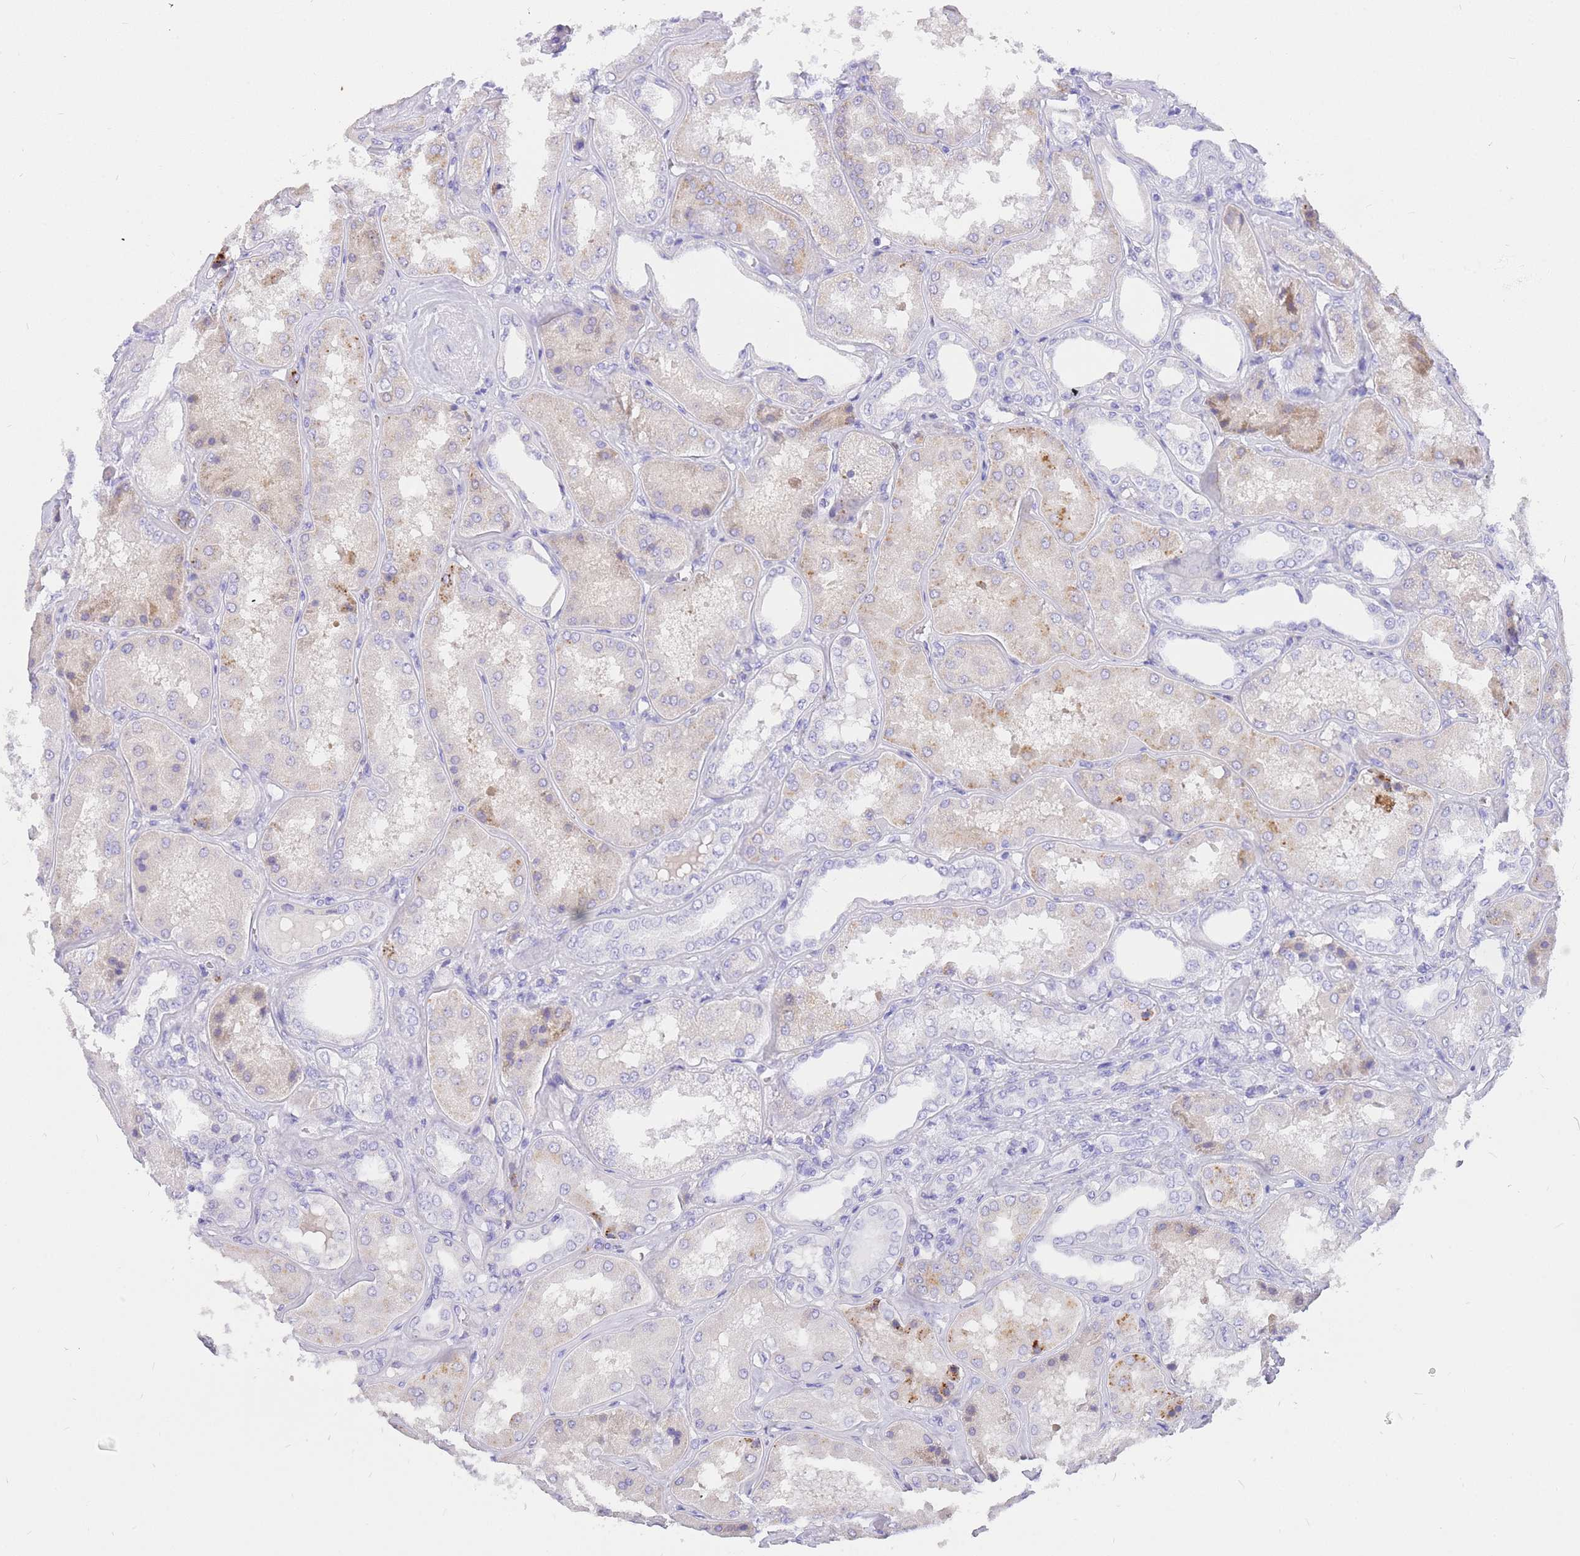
{"staining": {"intensity": "negative", "quantity": "none", "location": "none"}, "tissue": "kidney", "cell_type": "Cells in glomeruli", "image_type": "normal", "snomed": [{"axis": "morphology", "description": "Normal tissue, NOS"}, {"axis": "topography", "description": "Kidney"}], "caption": "The histopathology image reveals no significant staining in cells in glomeruli of kidney.", "gene": "UPK1A", "patient": {"sex": "female", "age": 56}}